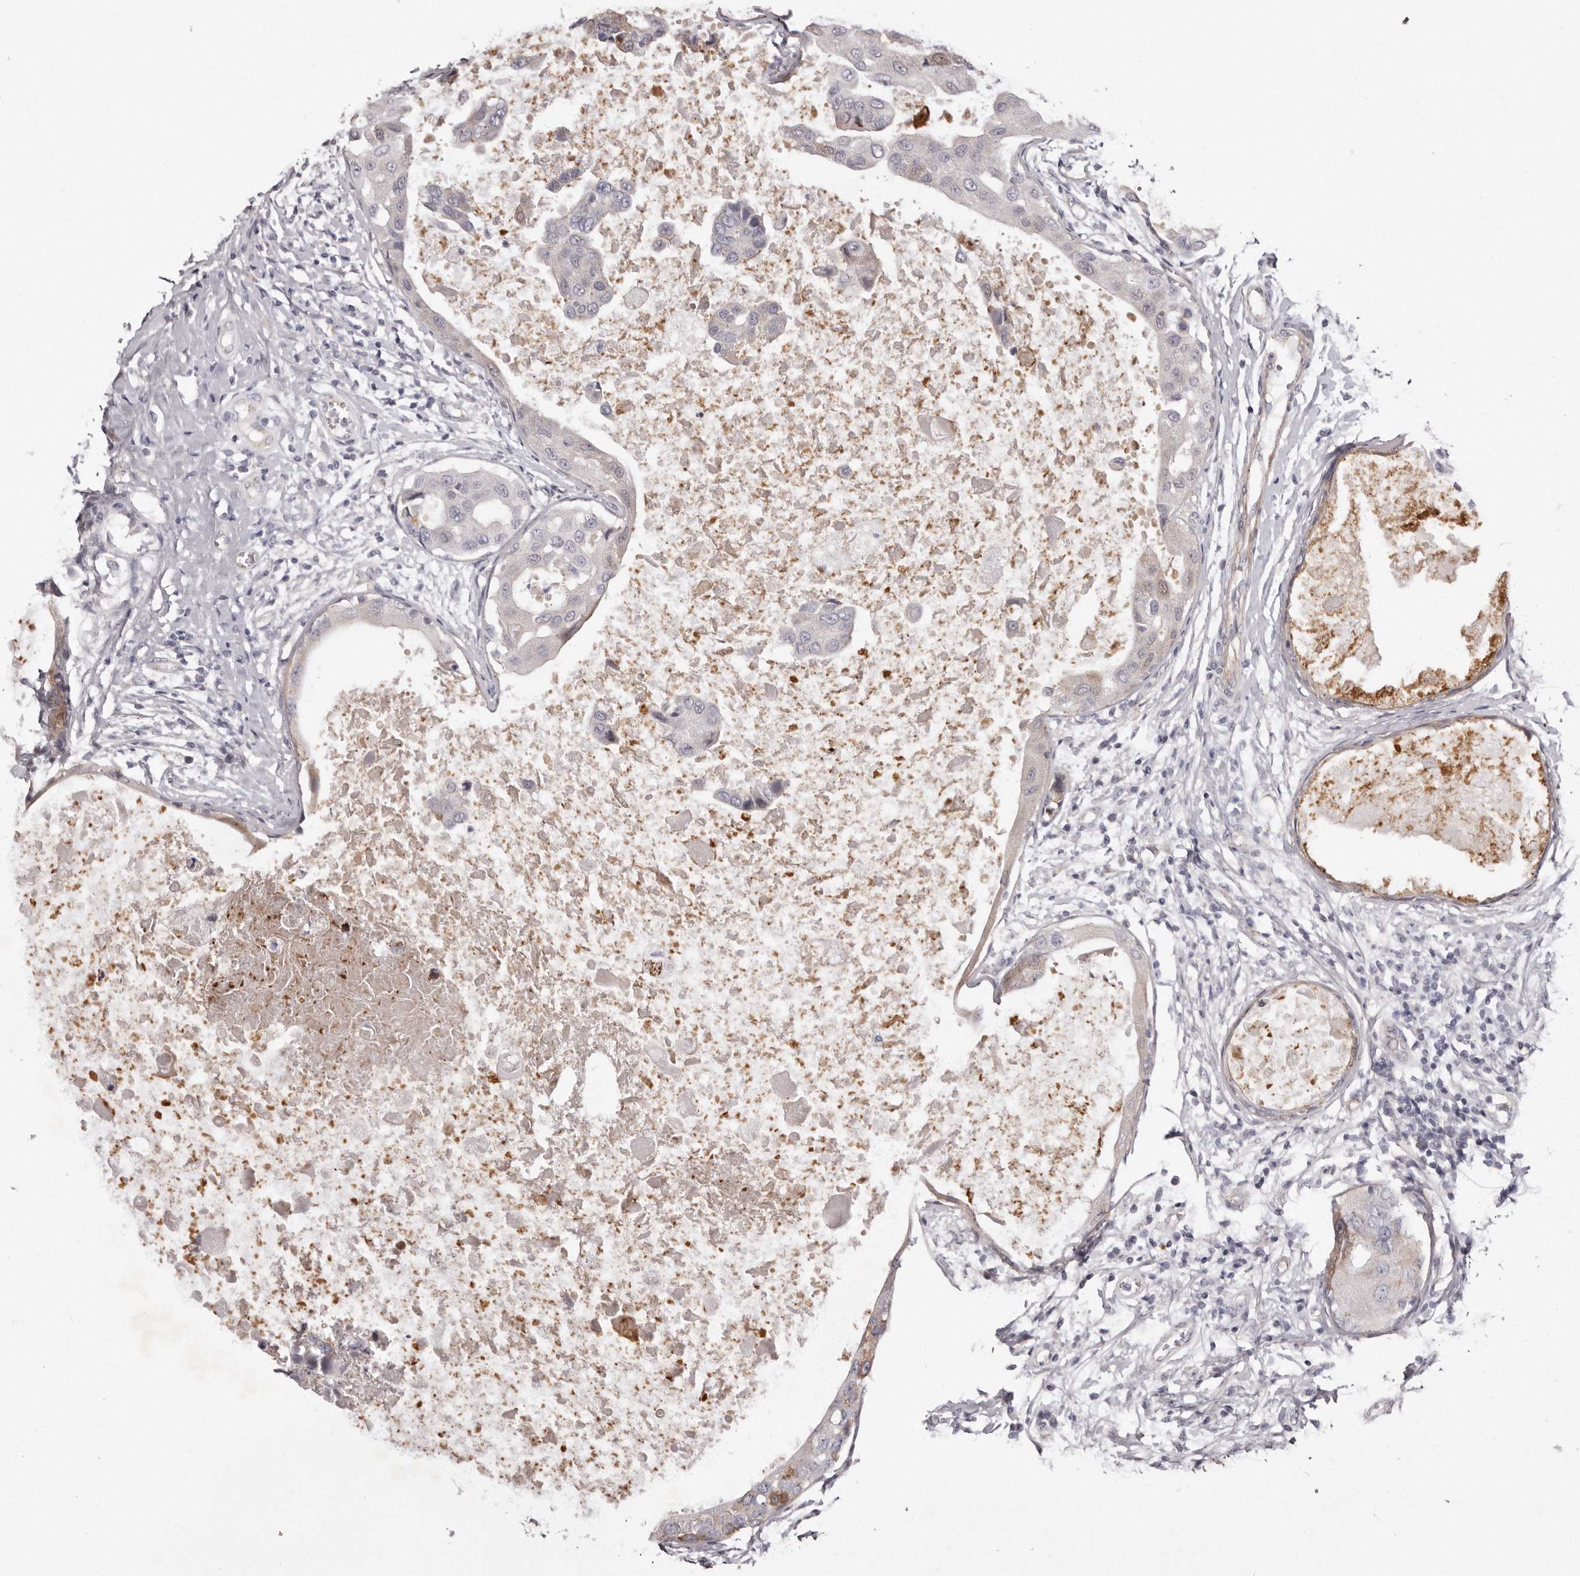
{"staining": {"intensity": "moderate", "quantity": "<25%", "location": "cytoplasmic/membranous"}, "tissue": "breast cancer", "cell_type": "Tumor cells", "image_type": "cancer", "snomed": [{"axis": "morphology", "description": "Duct carcinoma"}, {"axis": "topography", "description": "Breast"}], "caption": "Human breast cancer stained with a brown dye displays moderate cytoplasmic/membranous positive positivity in approximately <25% of tumor cells.", "gene": "PEG10", "patient": {"sex": "female", "age": 27}}